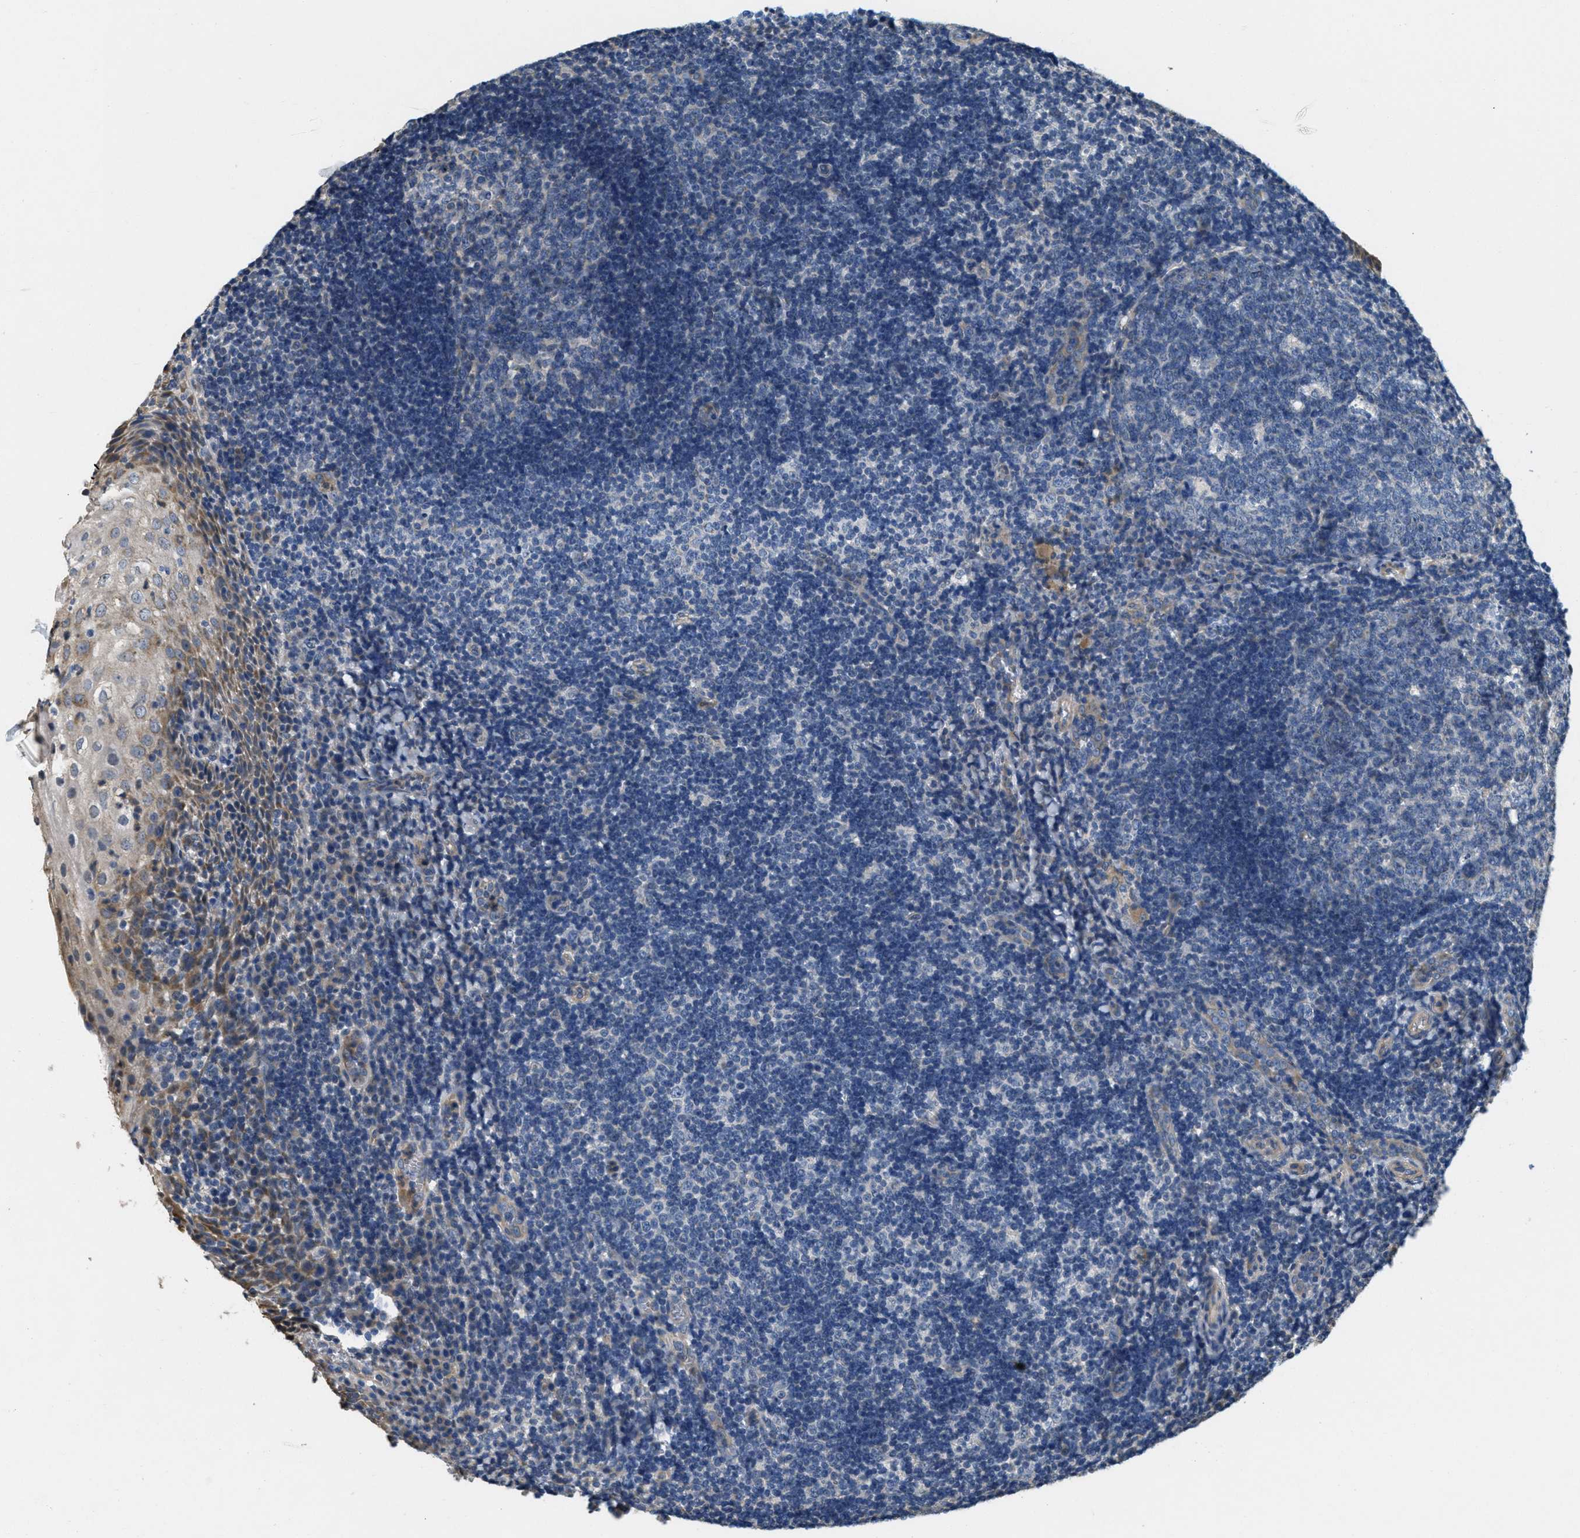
{"staining": {"intensity": "weak", "quantity": "<25%", "location": "cytoplasmic/membranous"}, "tissue": "tonsil", "cell_type": "Germinal center cells", "image_type": "normal", "snomed": [{"axis": "morphology", "description": "Normal tissue, NOS"}, {"axis": "topography", "description": "Tonsil"}], "caption": "Germinal center cells show no significant protein positivity in normal tonsil. (Immunohistochemistry (ihc), brightfield microscopy, high magnification).", "gene": "TOMM70", "patient": {"sex": "male", "age": 37}}